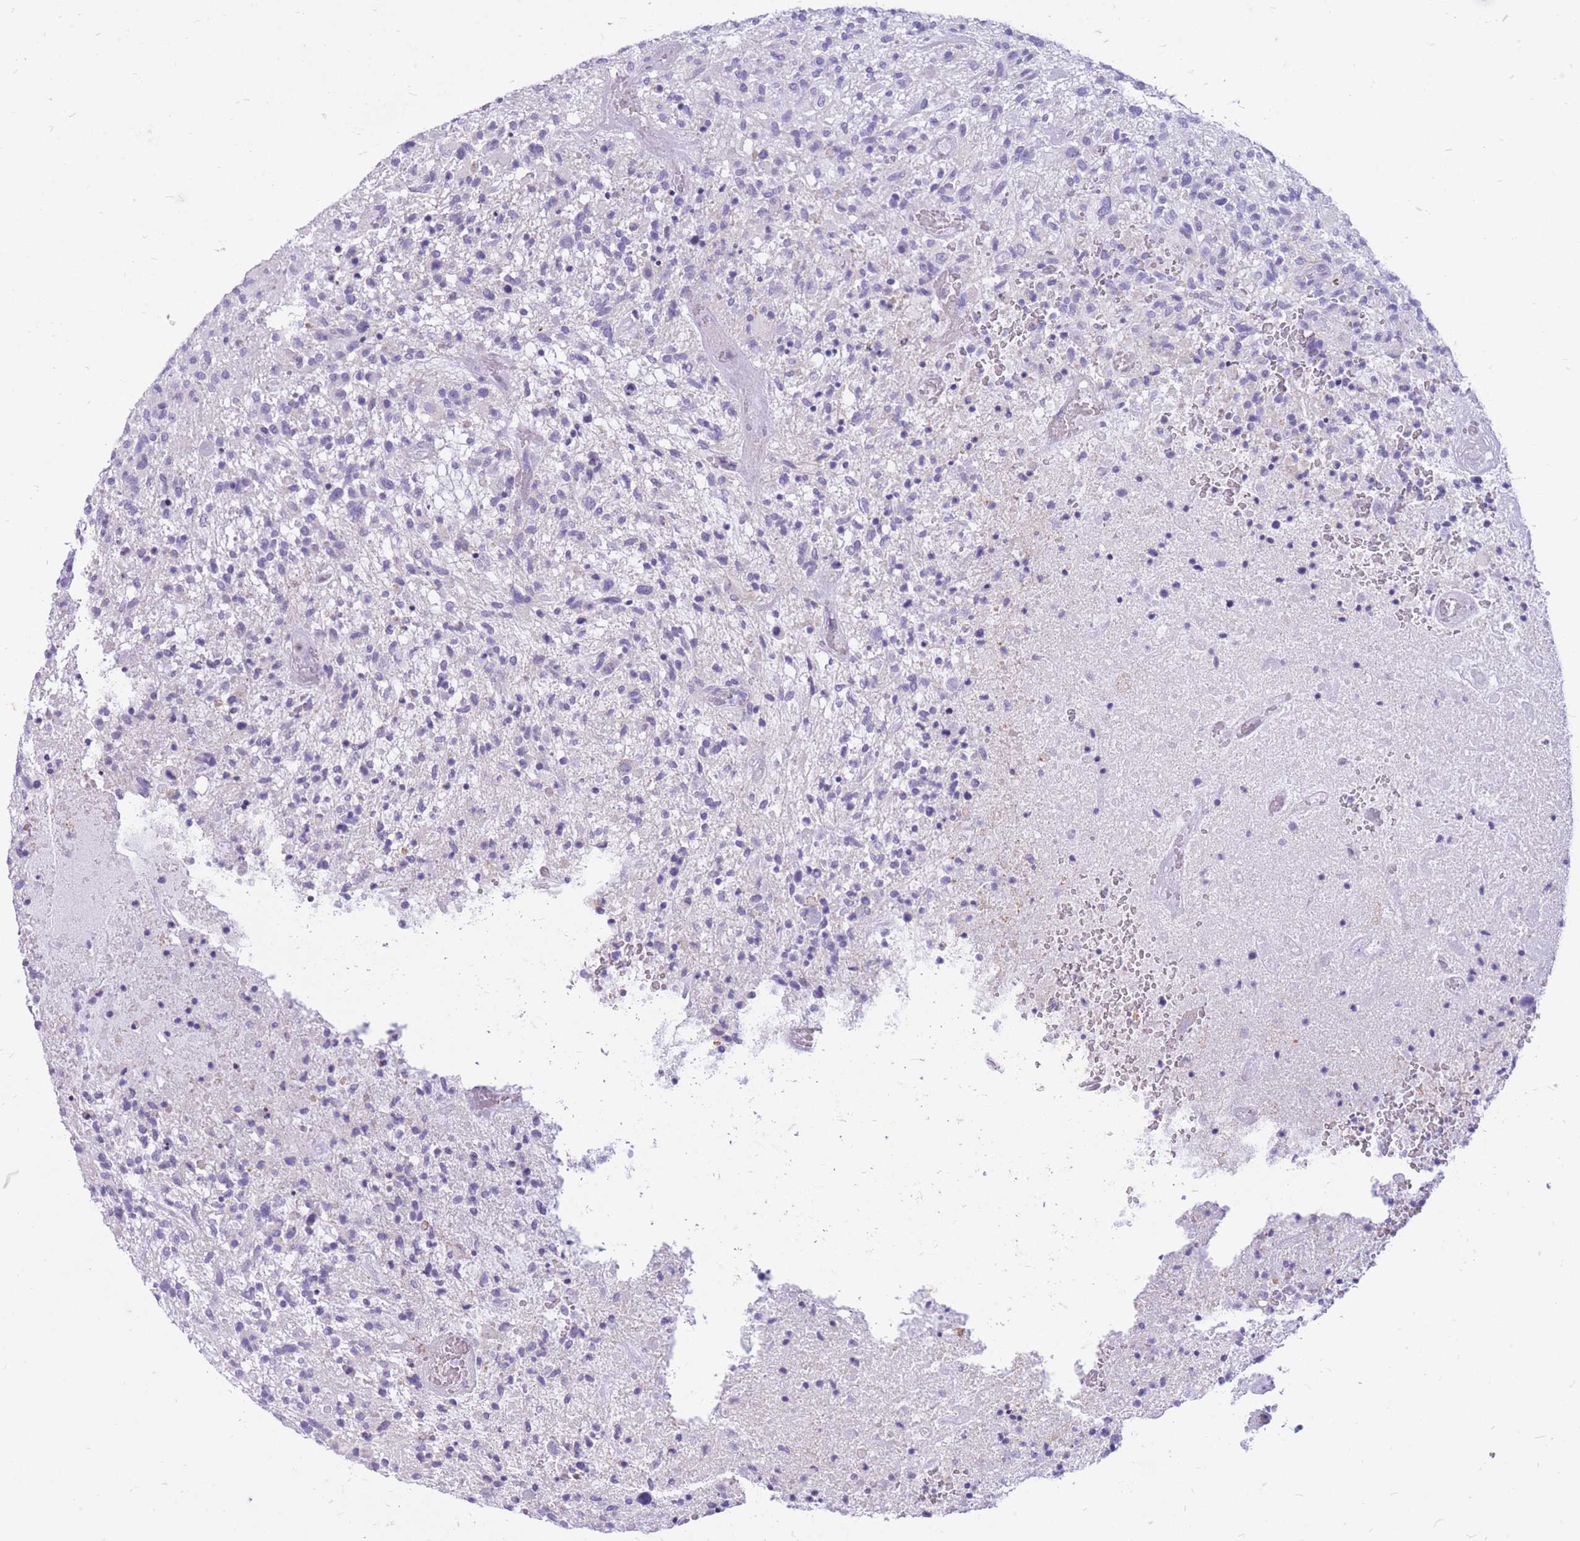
{"staining": {"intensity": "negative", "quantity": "none", "location": "none"}, "tissue": "glioma", "cell_type": "Tumor cells", "image_type": "cancer", "snomed": [{"axis": "morphology", "description": "Glioma, malignant, High grade"}, {"axis": "topography", "description": "Brain"}], "caption": "This photomicrograph is of glioma stained with immunohistochemistry to label a protein in brown with the nuclei are counter-stained blue. There is no positivity in tumor cells.", "gene": "ZFP37", "patient": {"sex": "male", "age": 47}}